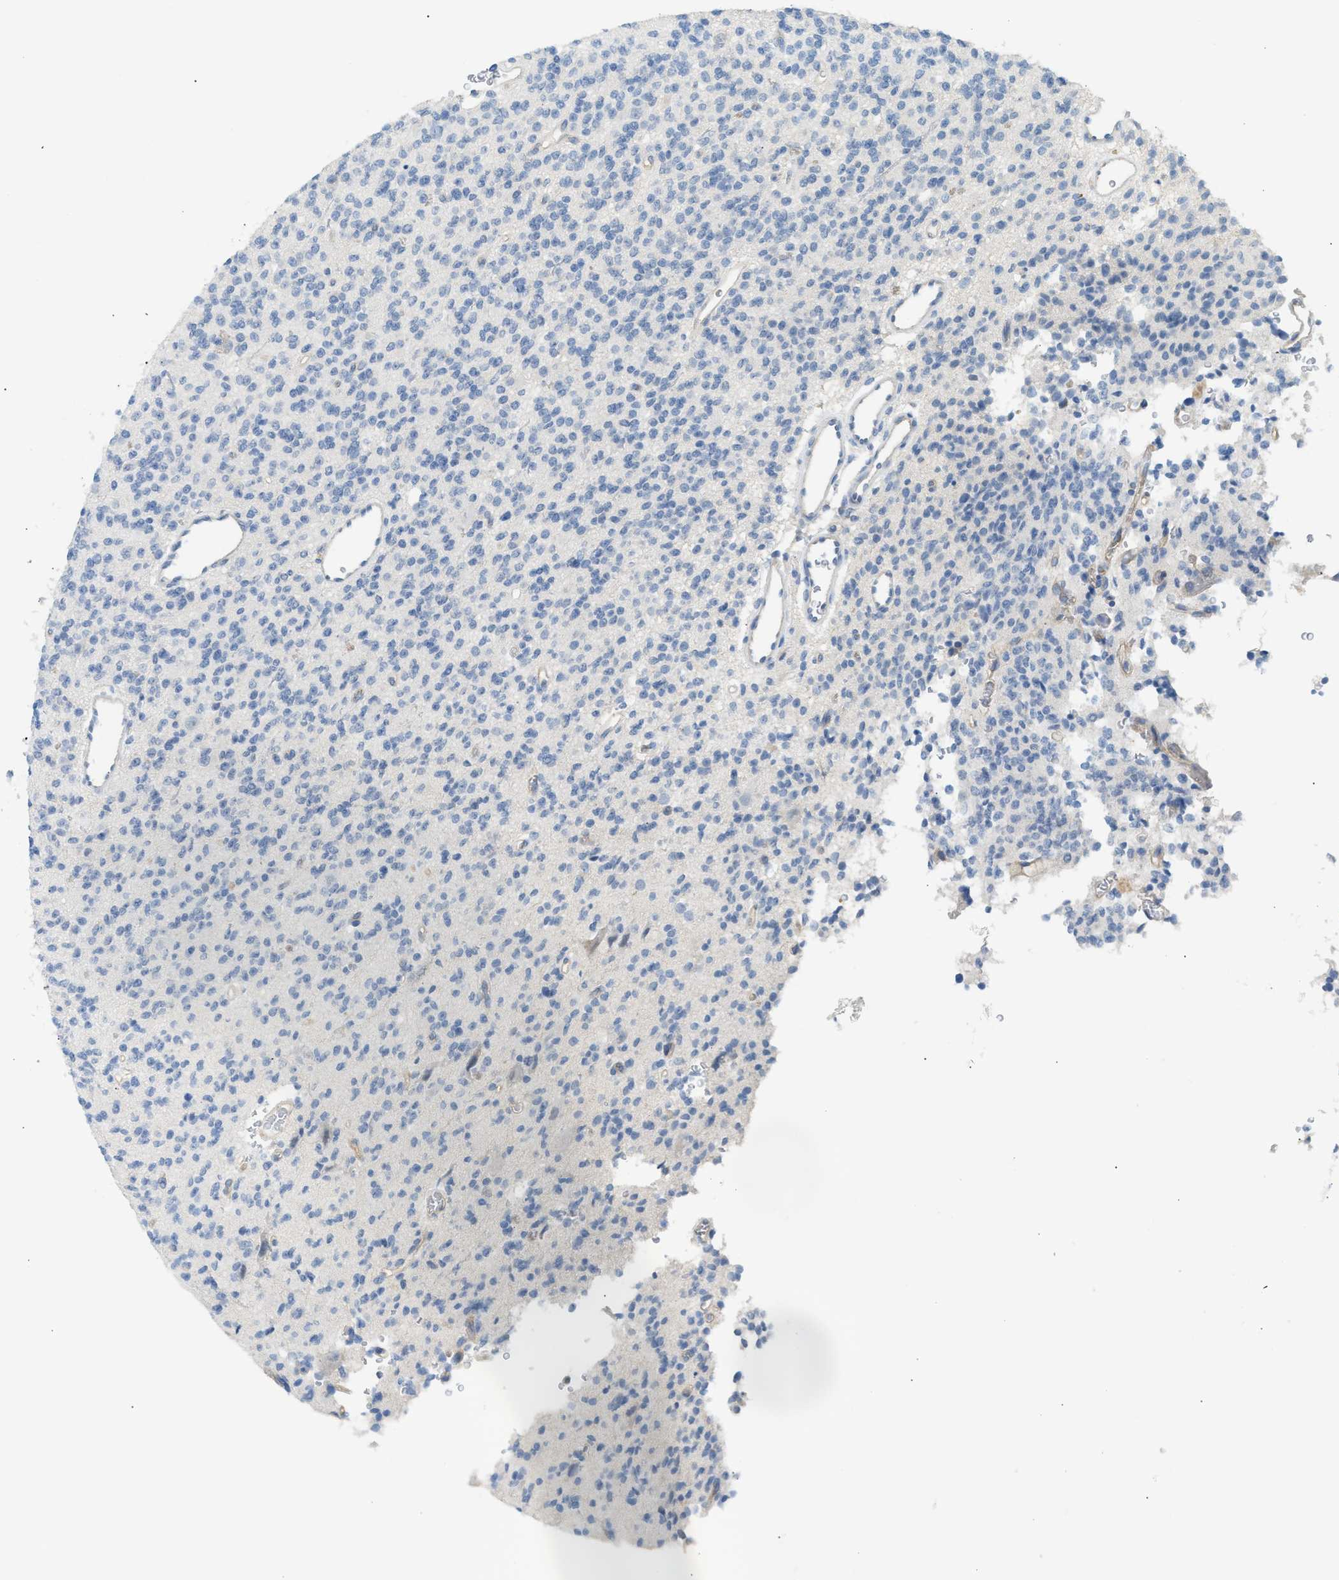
{"staining": {"intensity": "negative", "quantity": "none", "location": "none"}, "tissue": "glioma", "cell_type": "Tumor cells", "image_type": "cancer", "snomed": [{"axis": "morphology", "description": "Glioma, malignant, High grade"}, {"axis": "topography", "description": "Brain"}], "caption": "Immunohistochemical staining of glioma displays no significant expression in tumor cells.", "gene": "ERBB2", "patient": {"sex": "male", "age": 34}}